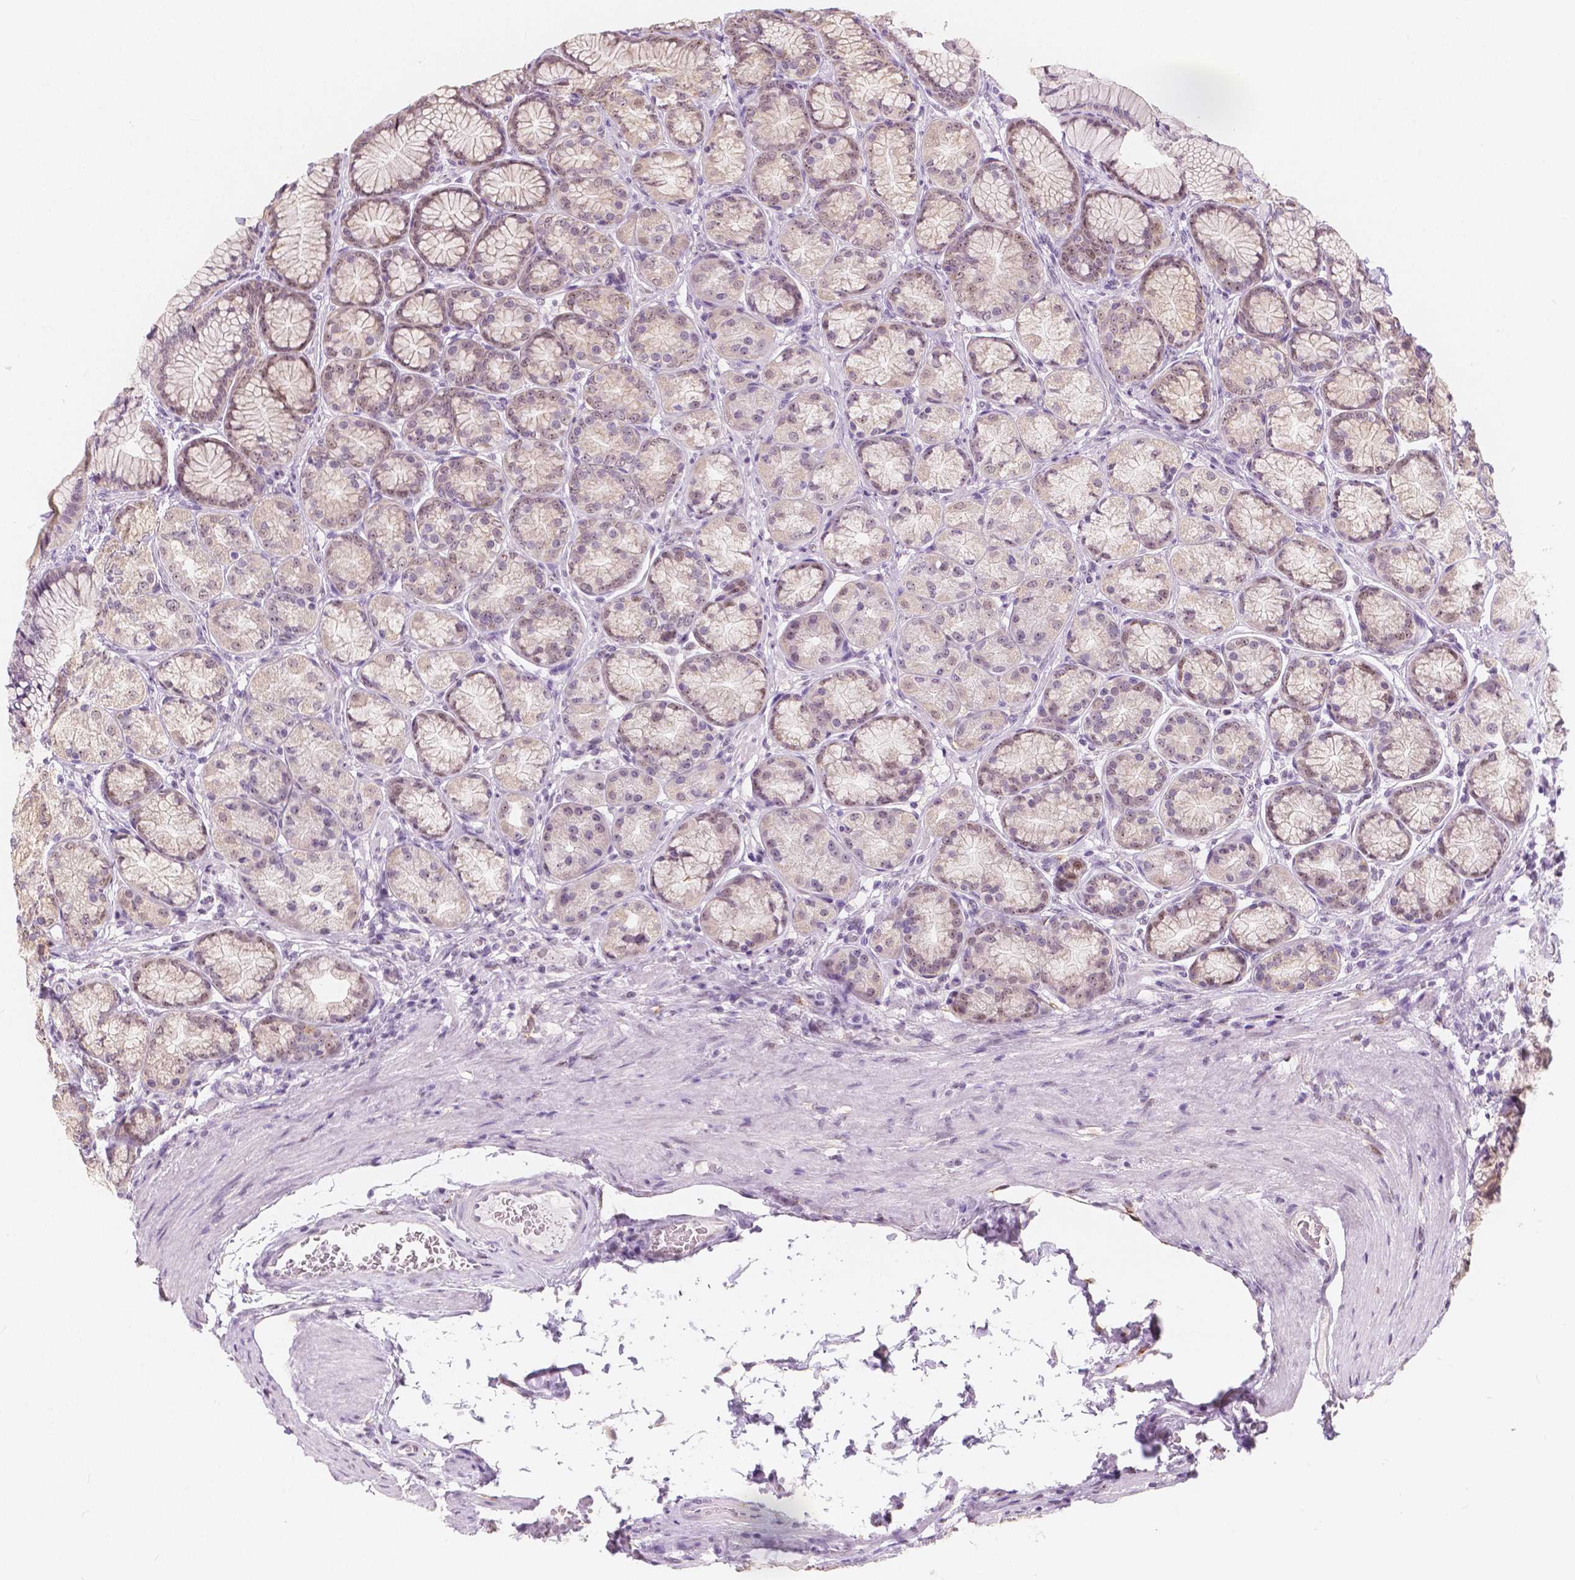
{"staining": {"intensity": "weak", "quantity": "25%-75%", "location": "cytoplasmic/membranous,nuclear"}, "tissue": "stomach", "cell_type": "Glandular cells", "image_type": "normal", "snomed": [{"axis": "morphology", "description": "Normal tissue, NOS"}, {"axis": "morphology", "description": "Adenocarcinoma, NOS"}, {"axis": "morphology", "description": "Adenocarcinoma, High grade"}, {"axis": "topography", "description": "Stomach, upper"}, {"axis": "topography", "description": "Stomach"}], "caption": "IHC of benign stomach displays low levels of weak cytoplasmic/membranous,nuclear positivity in about 25%-75% of glandular cells. The protein is stained brown, and the nuclei are stained in blue (DAB (3,3'-diaminobenzidine) IHC with brightfield microscopy, high magnification).", "gene": "NOLC1", "patient": {"sex": "female", "age": 65}}